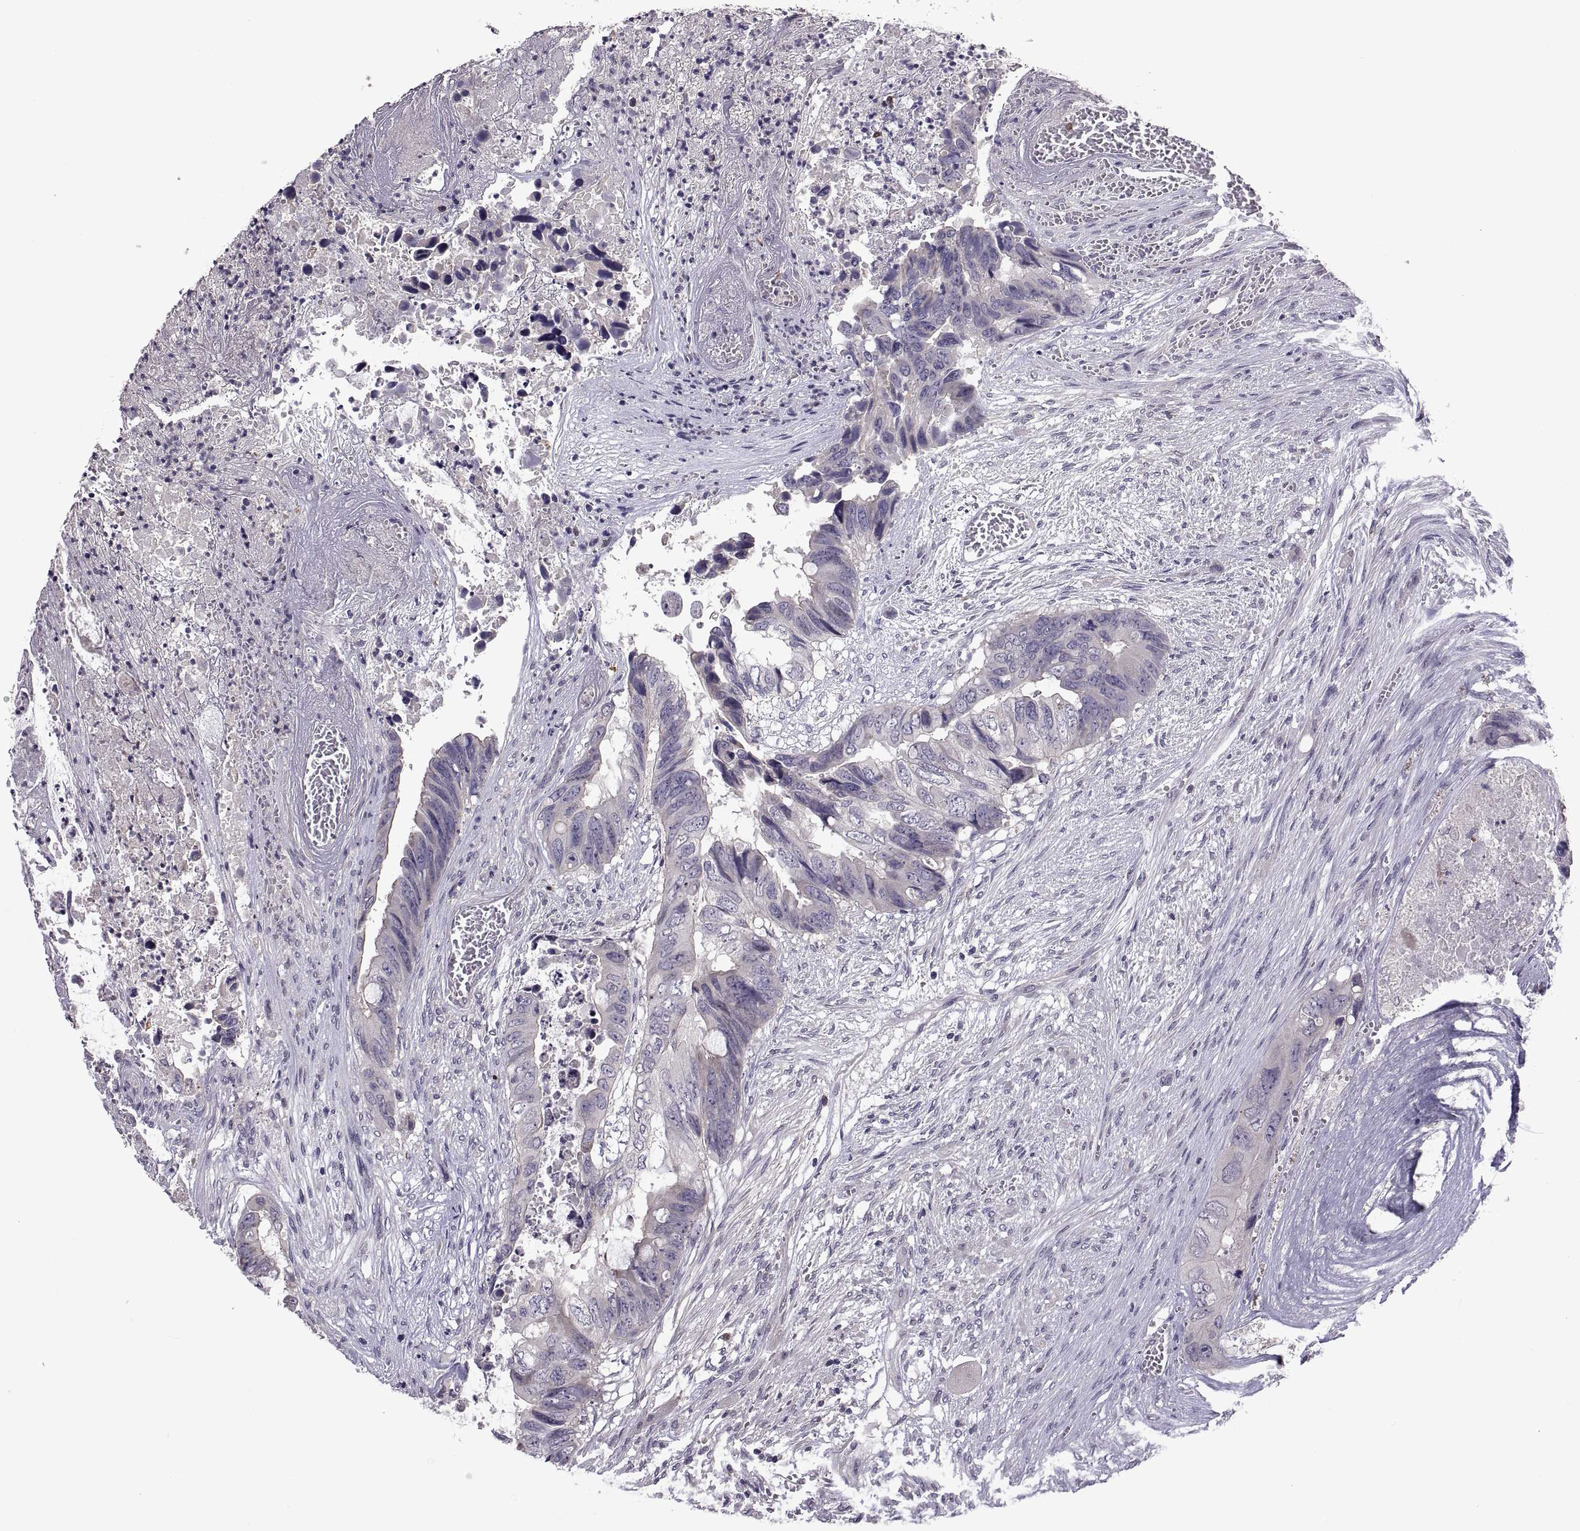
{"staining": {"intensity": "negative", "quantity": "none", "location": "none"}, "tissue": "colorectal cancer", "cell_type": "Tumor cells", "image_type": "cancer", "snomed": [{"axis": "morphology", "description": "Adenocarcinoma, NOS"}, {"axis": "topography", "description": "Rectum"}], "caption": "Immunohistochemistry (IHC) of human colorectal cancer demonstrates no expression in tumor cells.", "gene": "NPTX2", "patient": {"sex": "male", "age": 63}}